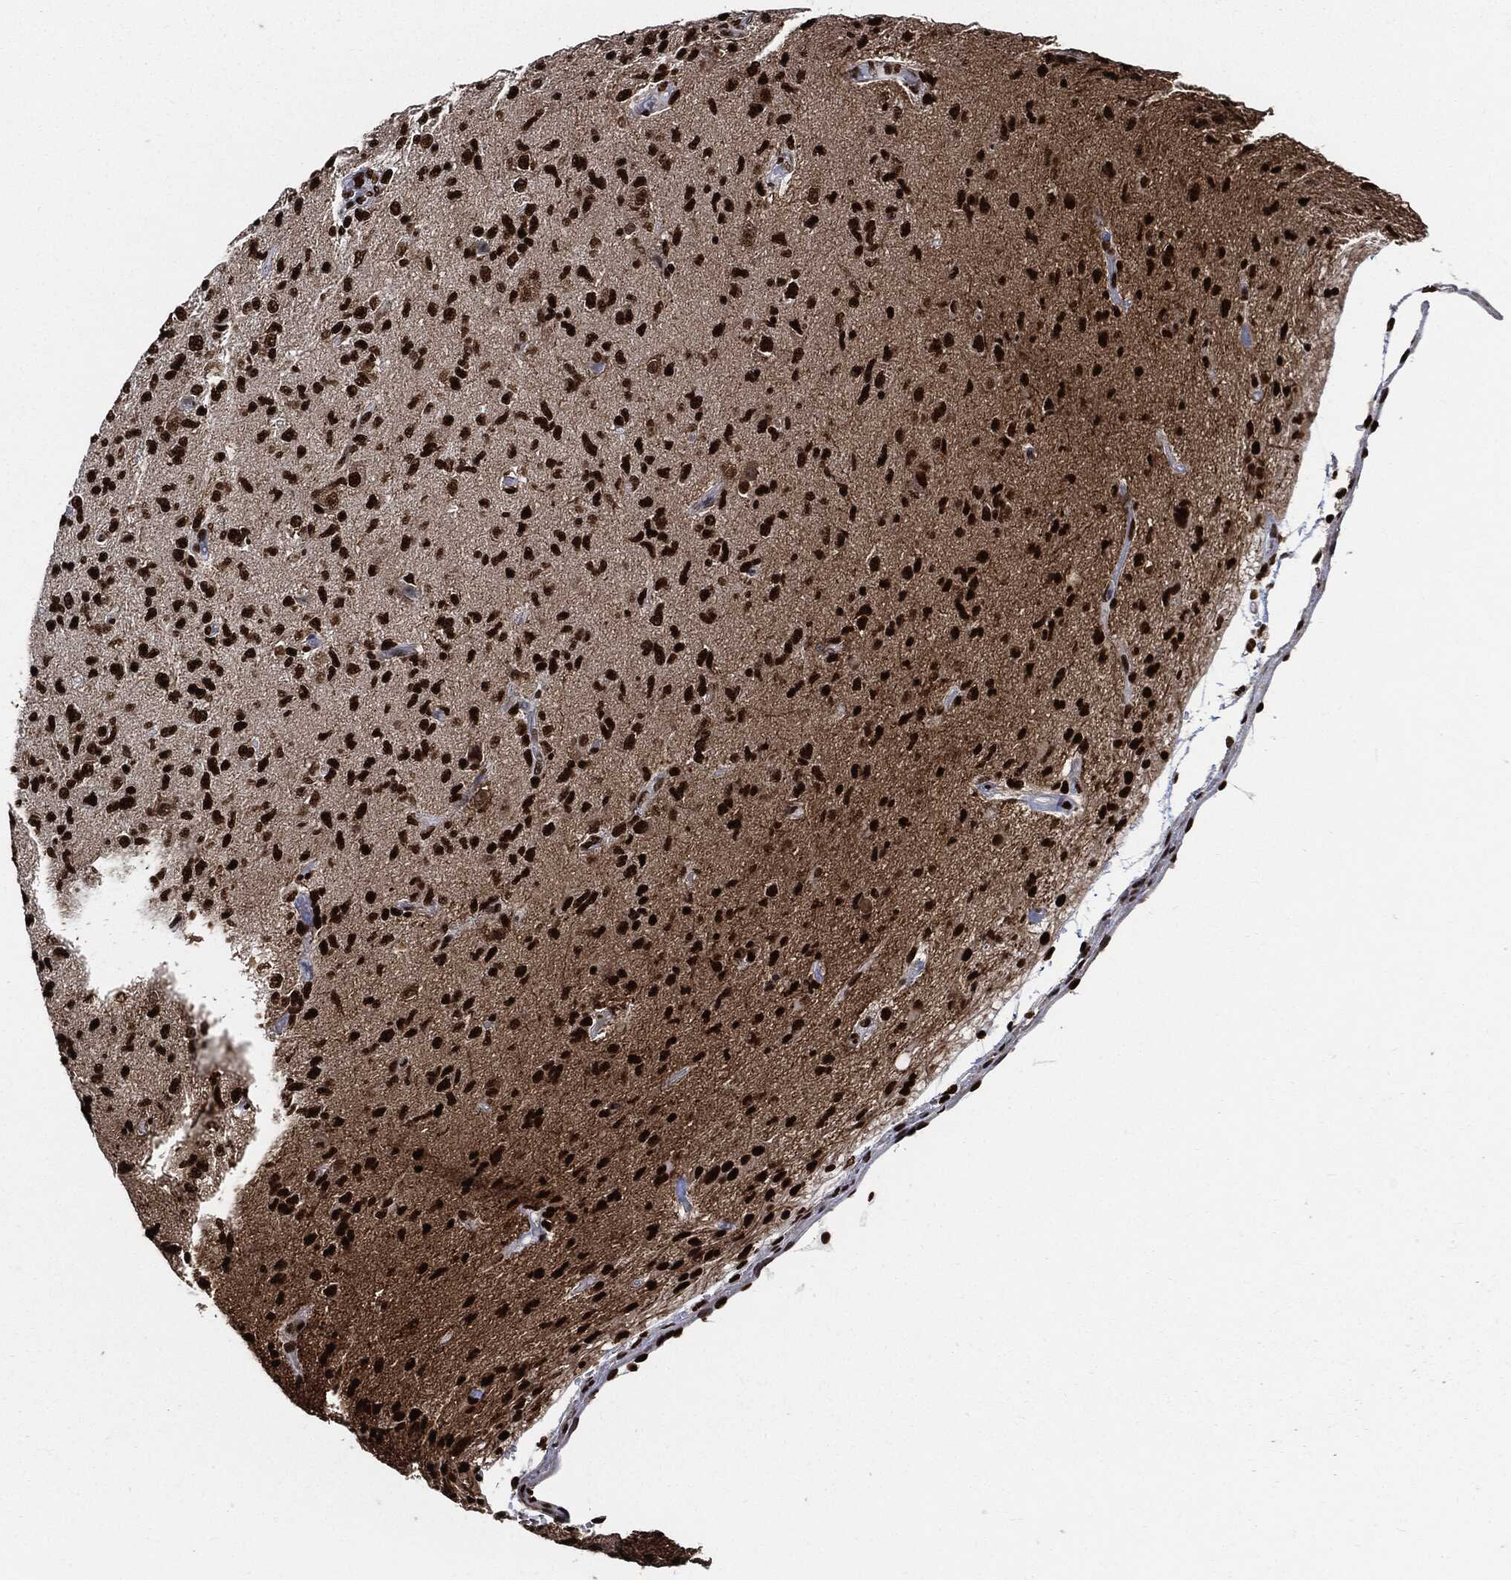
{"staining": {"intensity": "strong", "quantity": ">75%", "location": "nuclear"}, "tissue": "glioma", "cell_type": "Tumor cells", "image_type": "cancer", "snomed": [{"axis": "morphology", "description": "Glioma, malignant, High grade"}, {"axis": "topography", "description": "Brain"}], "caption": "About >75% of tumor cells in glioma reveal strong nuclear protein positivity as visualized by brown immunohistochemical staining.", "gene": "RECQL", "patient": {"sex": "male", "age": 56}}